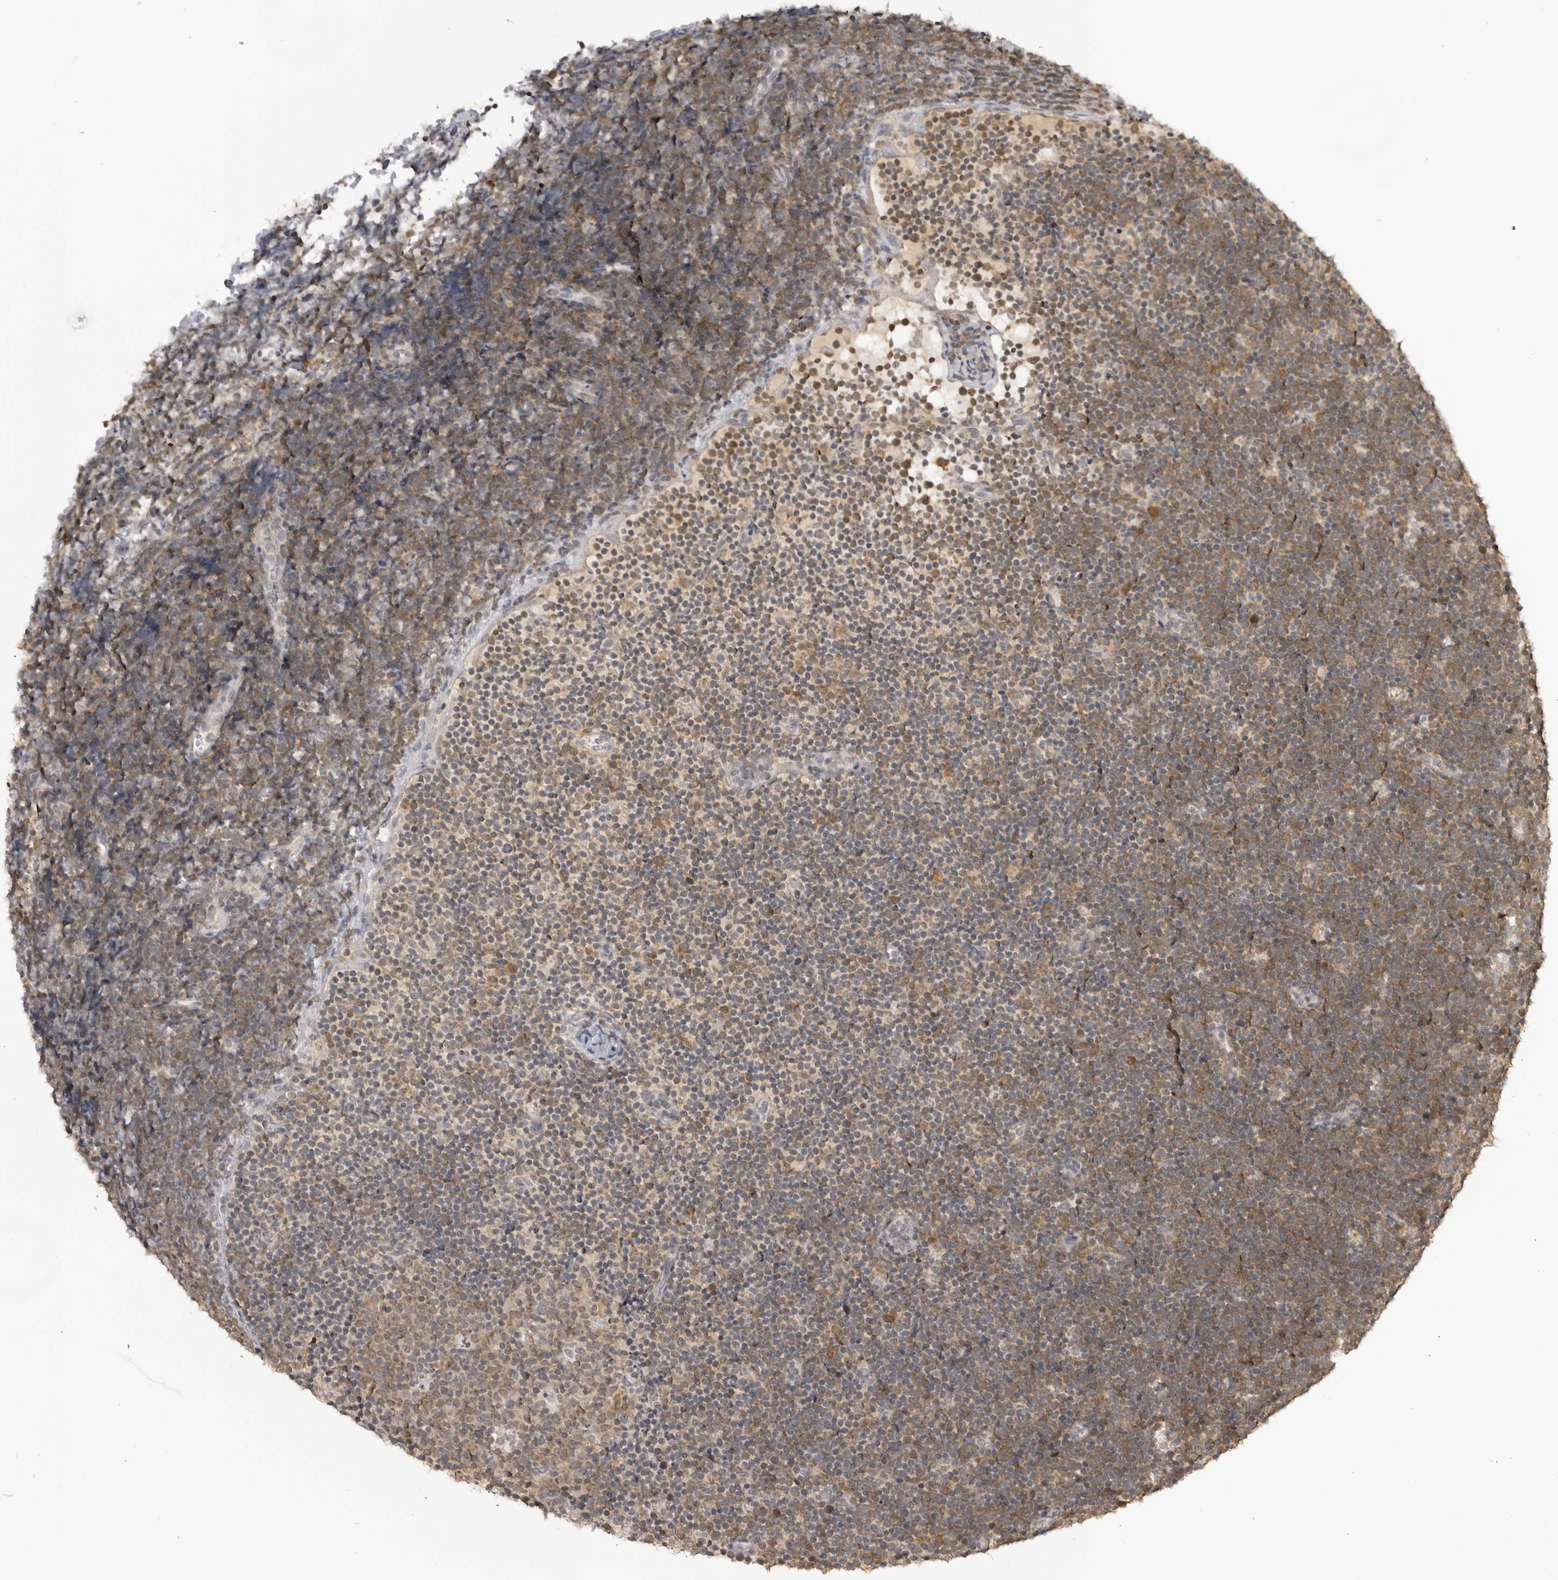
{"staining": {"intensity": "moderate", "quantity": "<25%", "location": "cytoplasmic/membranous"}, "tissue": "lymphoma", "cell_type": "Tumor cells", "image_type": "cancer", "snomed": [{"axis": "morphology", "description": "Malignant lymphoma, non-Hodgkin's type, High grade"}, {"axis": "topography", "description": "Lymph node"}], "caption": "This photomicrograph shows immunohistochemistry staining of human lymphoma, with low moderate cytoplasmic/membranous staining in approximately <25% of tumor cells.", "gene": "PDCL3", "patient": {"sex": "male", "age": 13}}